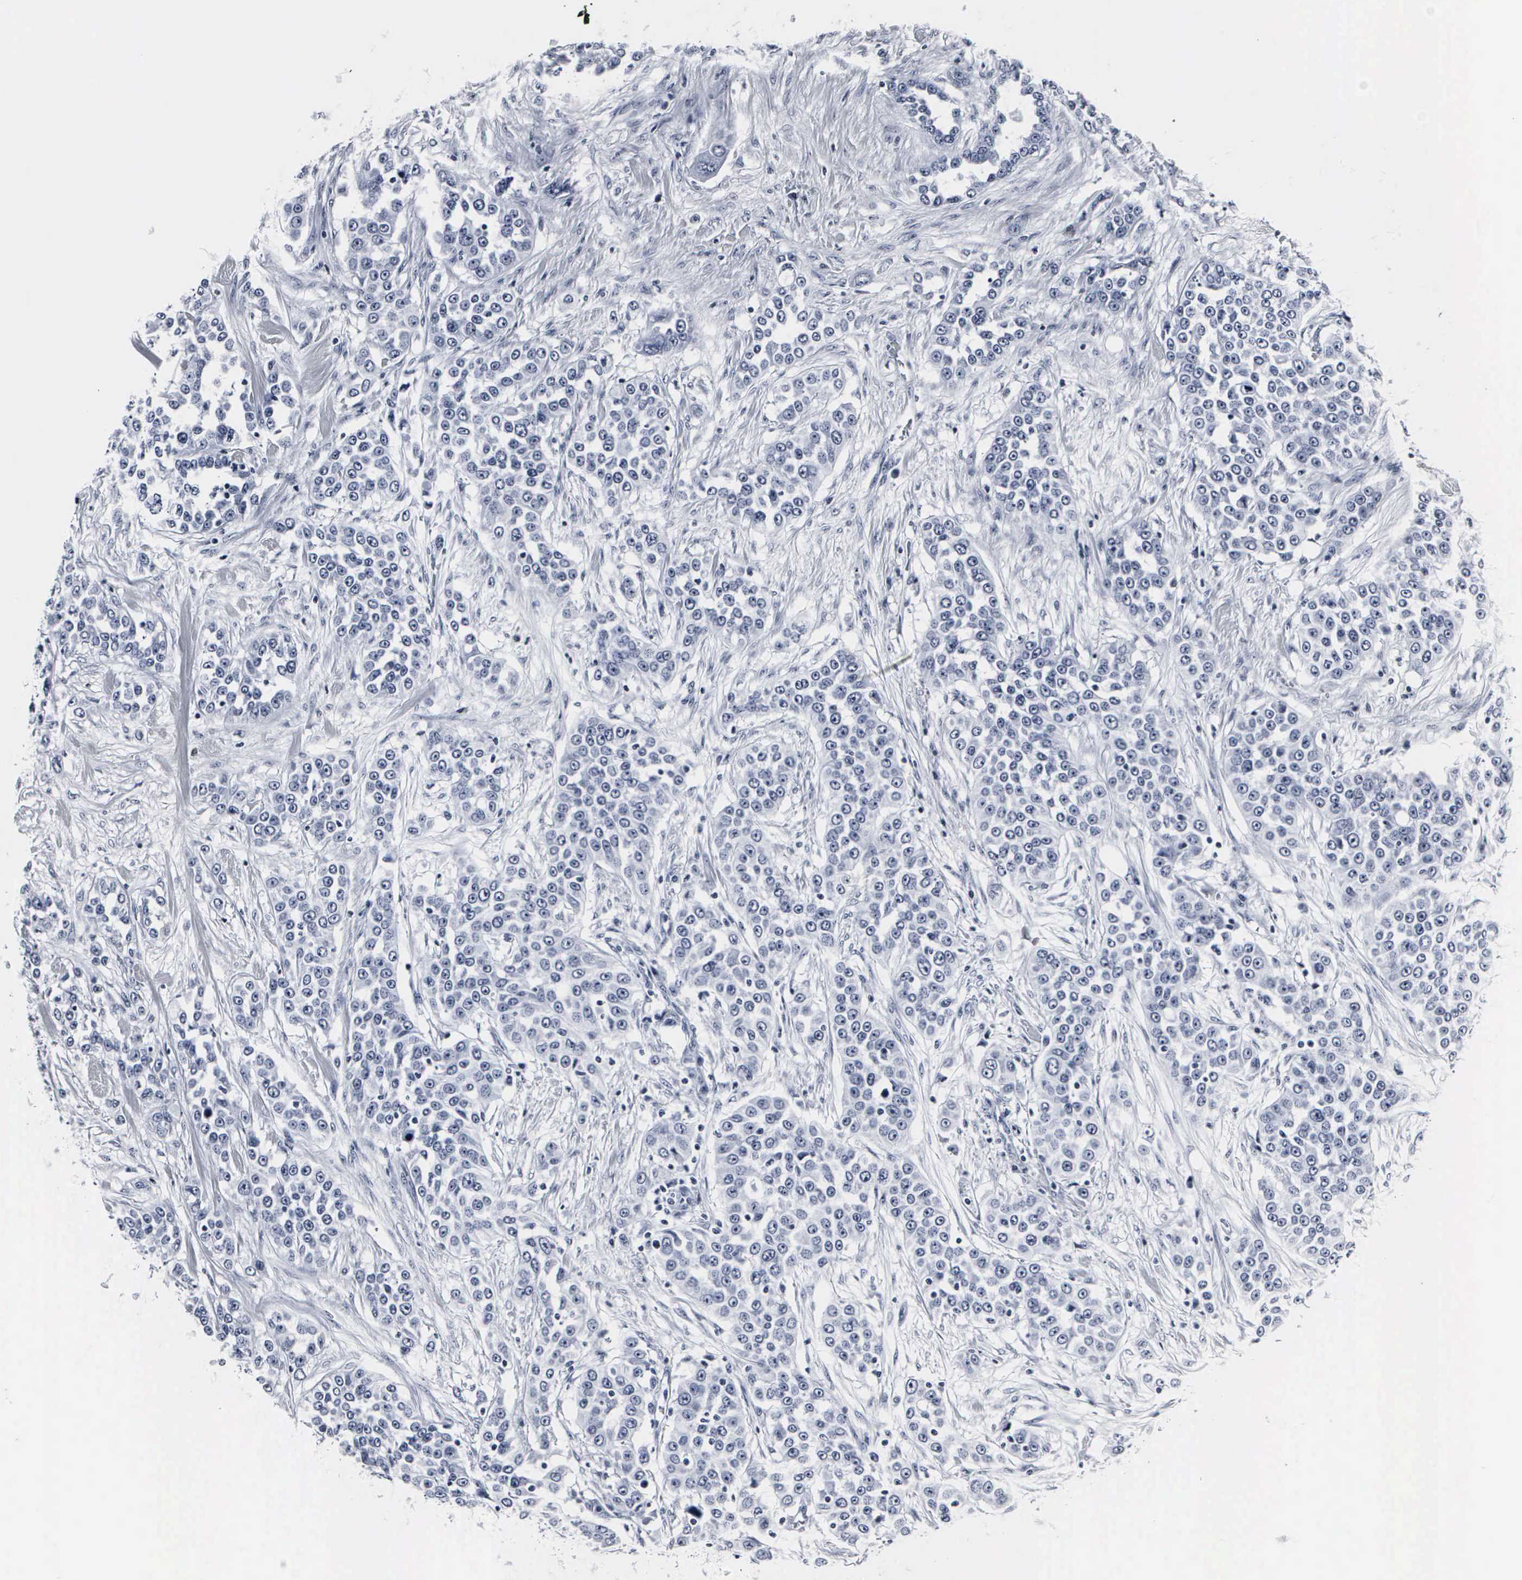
{"staining": {"intensity": "negative", "quantity": "none", "location": "none"}, "tissue": "urothelial cancer", "cell_type": "Tumor cells", "image_type": "cancer", "snomed": [{"axis": "morphology", "description": "Urothelial carcinoma, High grade"}, {"axis": "topography", "description": "Urinary bladder"}], "caption": "A micrograph of human high-grade urothelial carcinoma is negative for staining in tumor cells.", "gene": "DGCR2", "patient": {"sex": "female", "age": 80}}